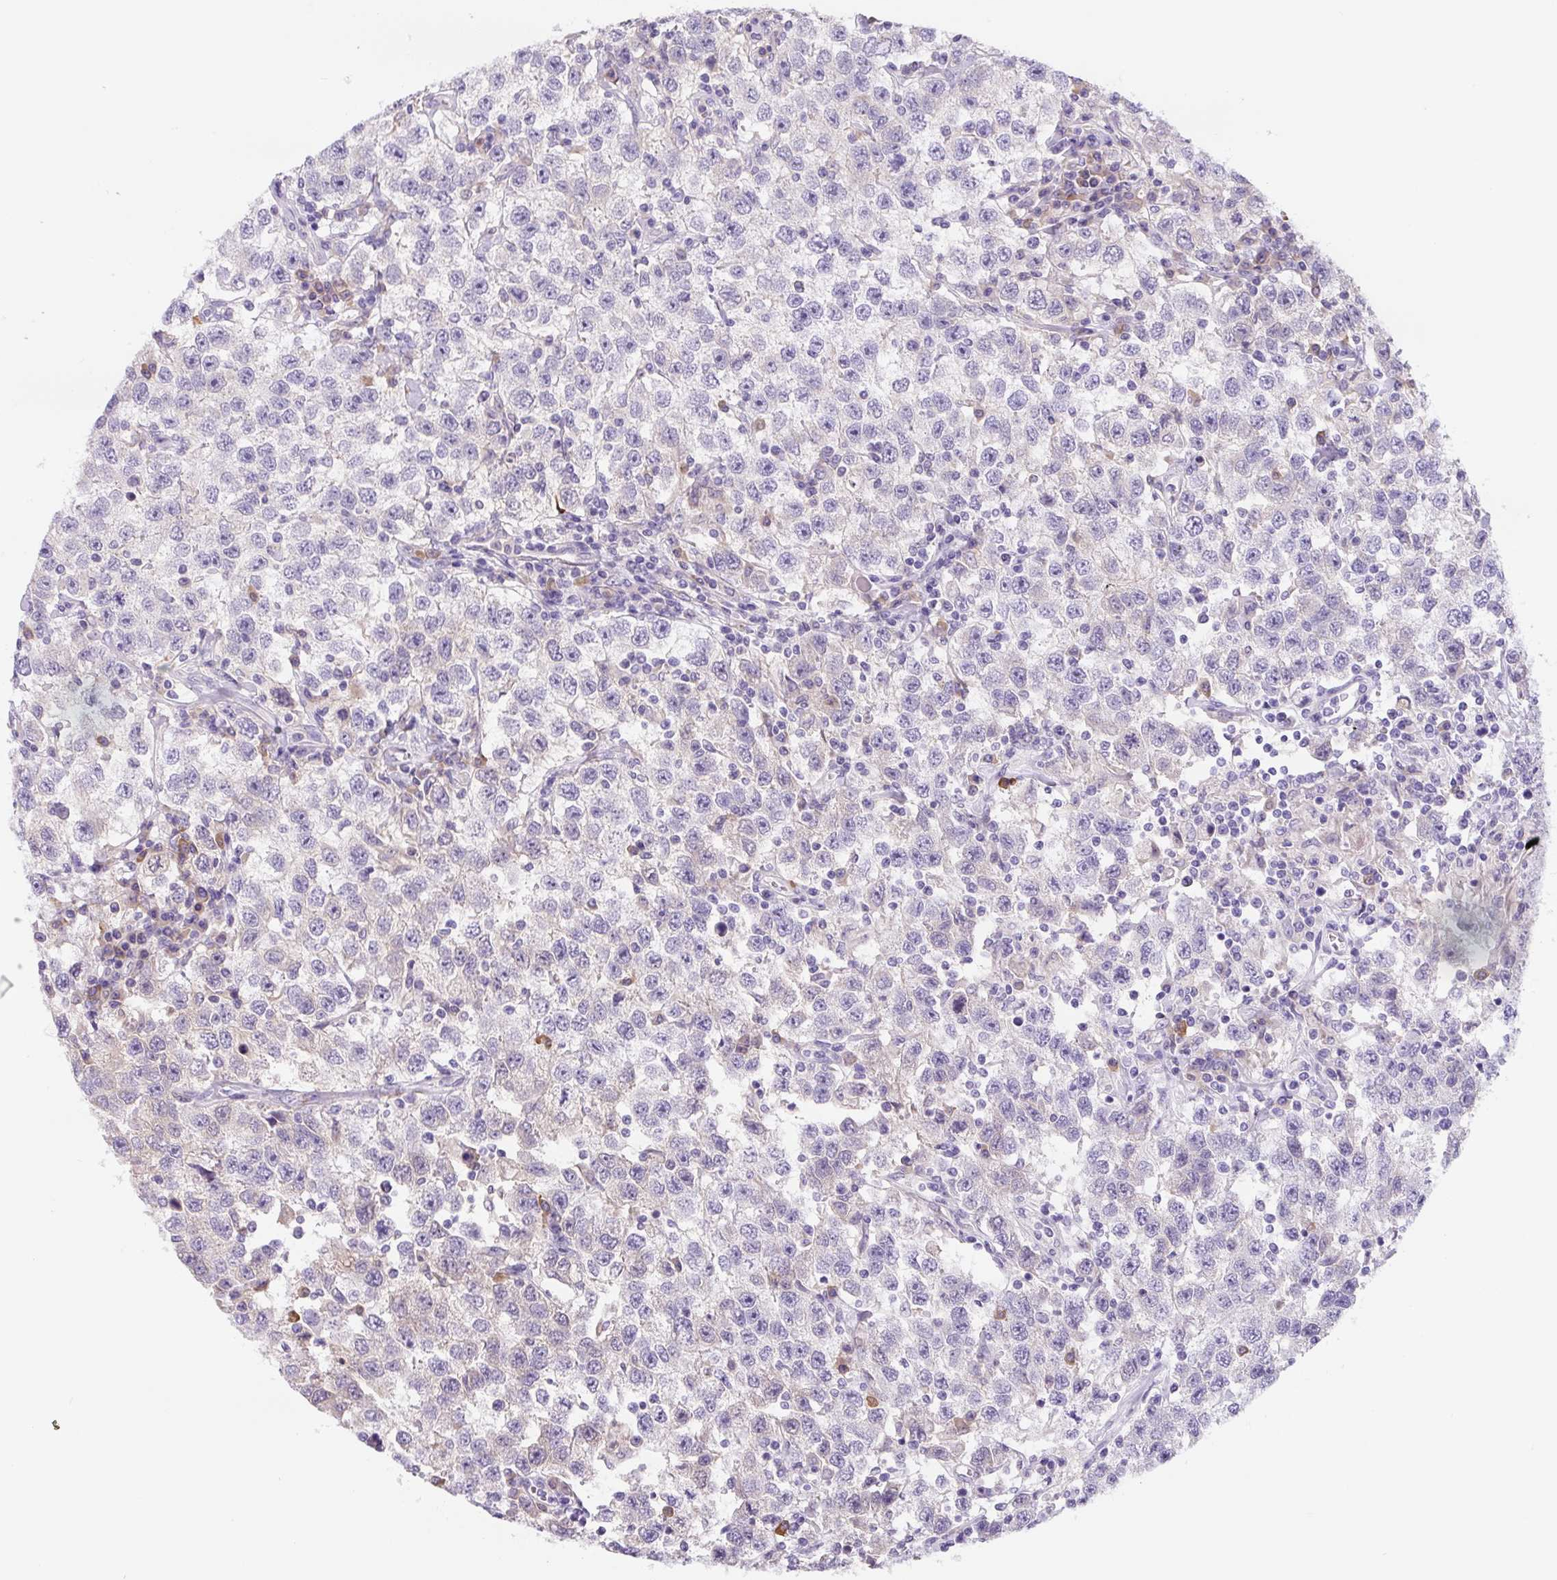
{"staining": {"intensity": "negative", "quantity": "none", "location": "none"}, "tissue": "testis cancer", "cell_type": "Tumor cells", "image_type": "cancer", "snomed": [{"axis": "morphology", "description": "Seminoma, NOS"}, {"axis": "topography", "description": "Testis"}], "caption": "The immunohistochemistry image has no significant staining in tumor cells of testis cancer (seminoma) tissue. (IHC, brightfield microscopy, high magnification).", "gene": "FZD5", "patient": {"sex": "male", "age": 41}}